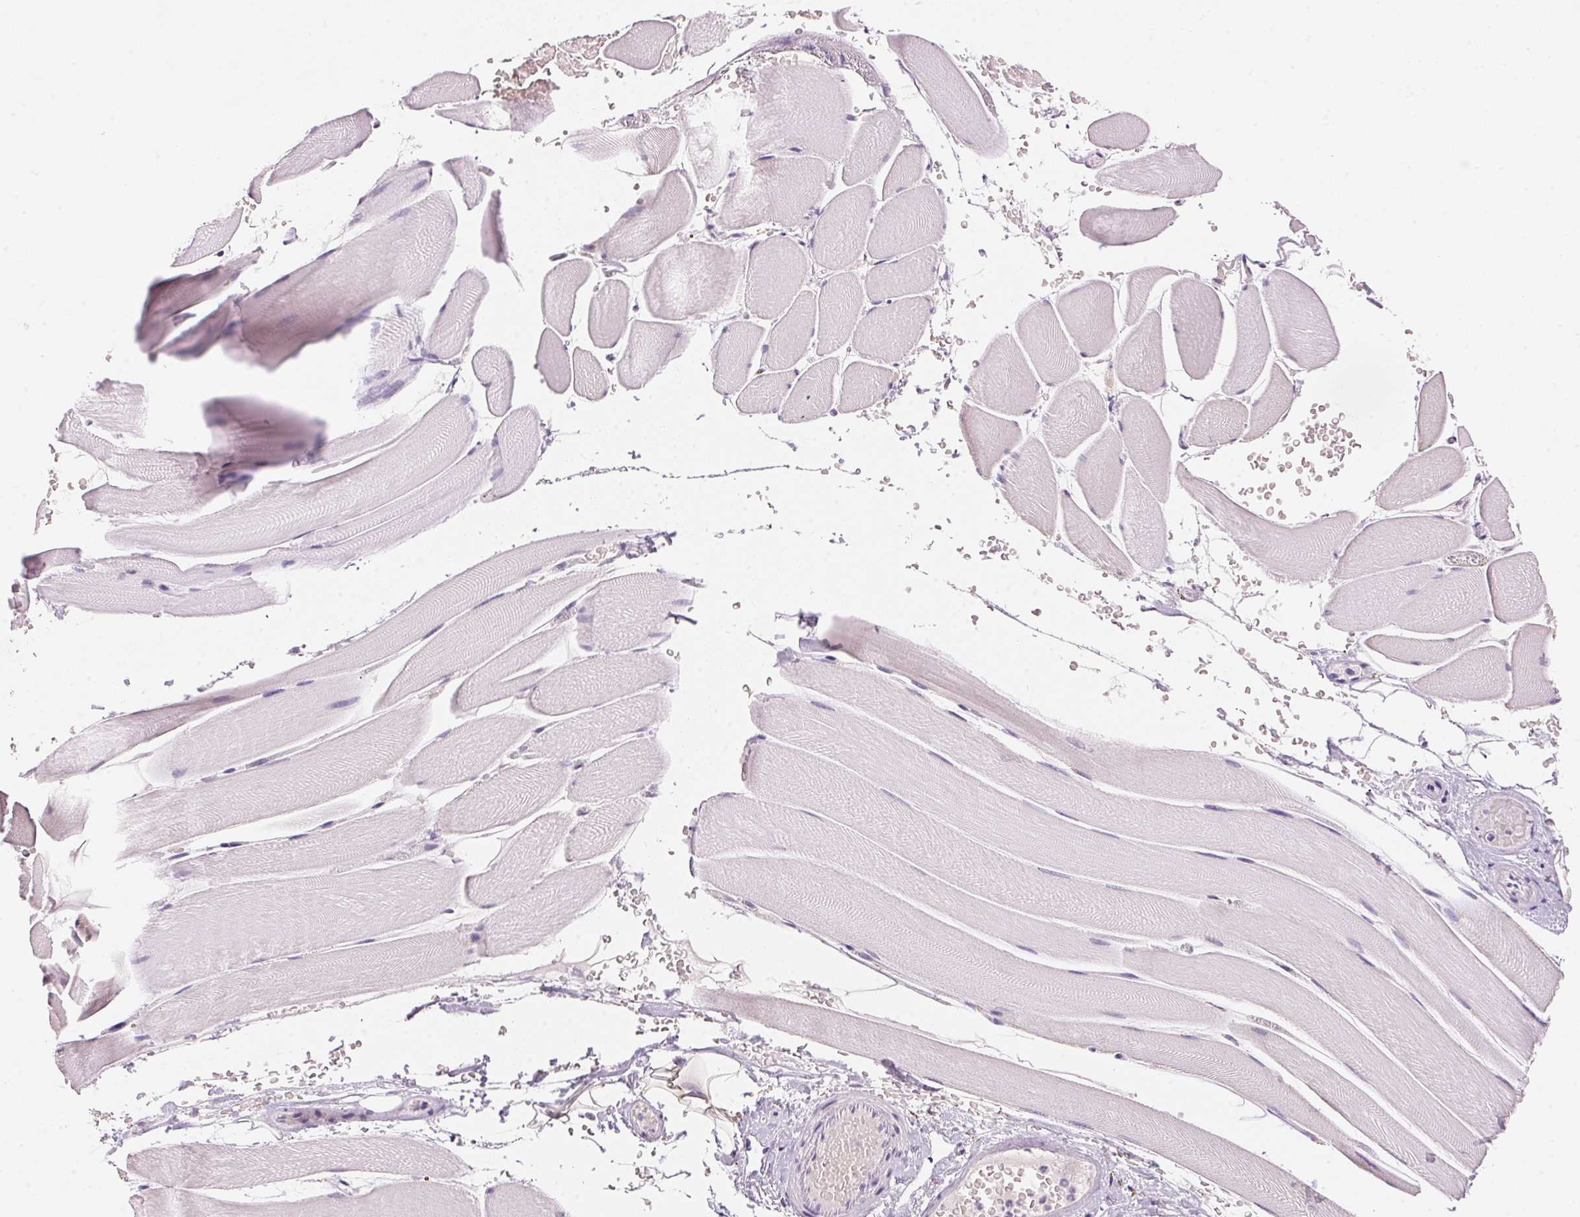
{"staining": {"intensity": "negative", "quantity": "none", "location": "none"}, "tissue": "skeletal muscle", "cell_type": "Myocytes", "image_type": "normal", "snomed": [{"axis": "morphology", "description": "Normal tissue, NOS"}, {"axis": "topography", "description": "Skeletal muscle"}], "caption": "Human skeletal muscle stained for a protein using immunohistochemistry (IHC) shows no staining in myocytes.", "gene": "CYP11B1", "patient": {"sex": "female", "age": 37}}